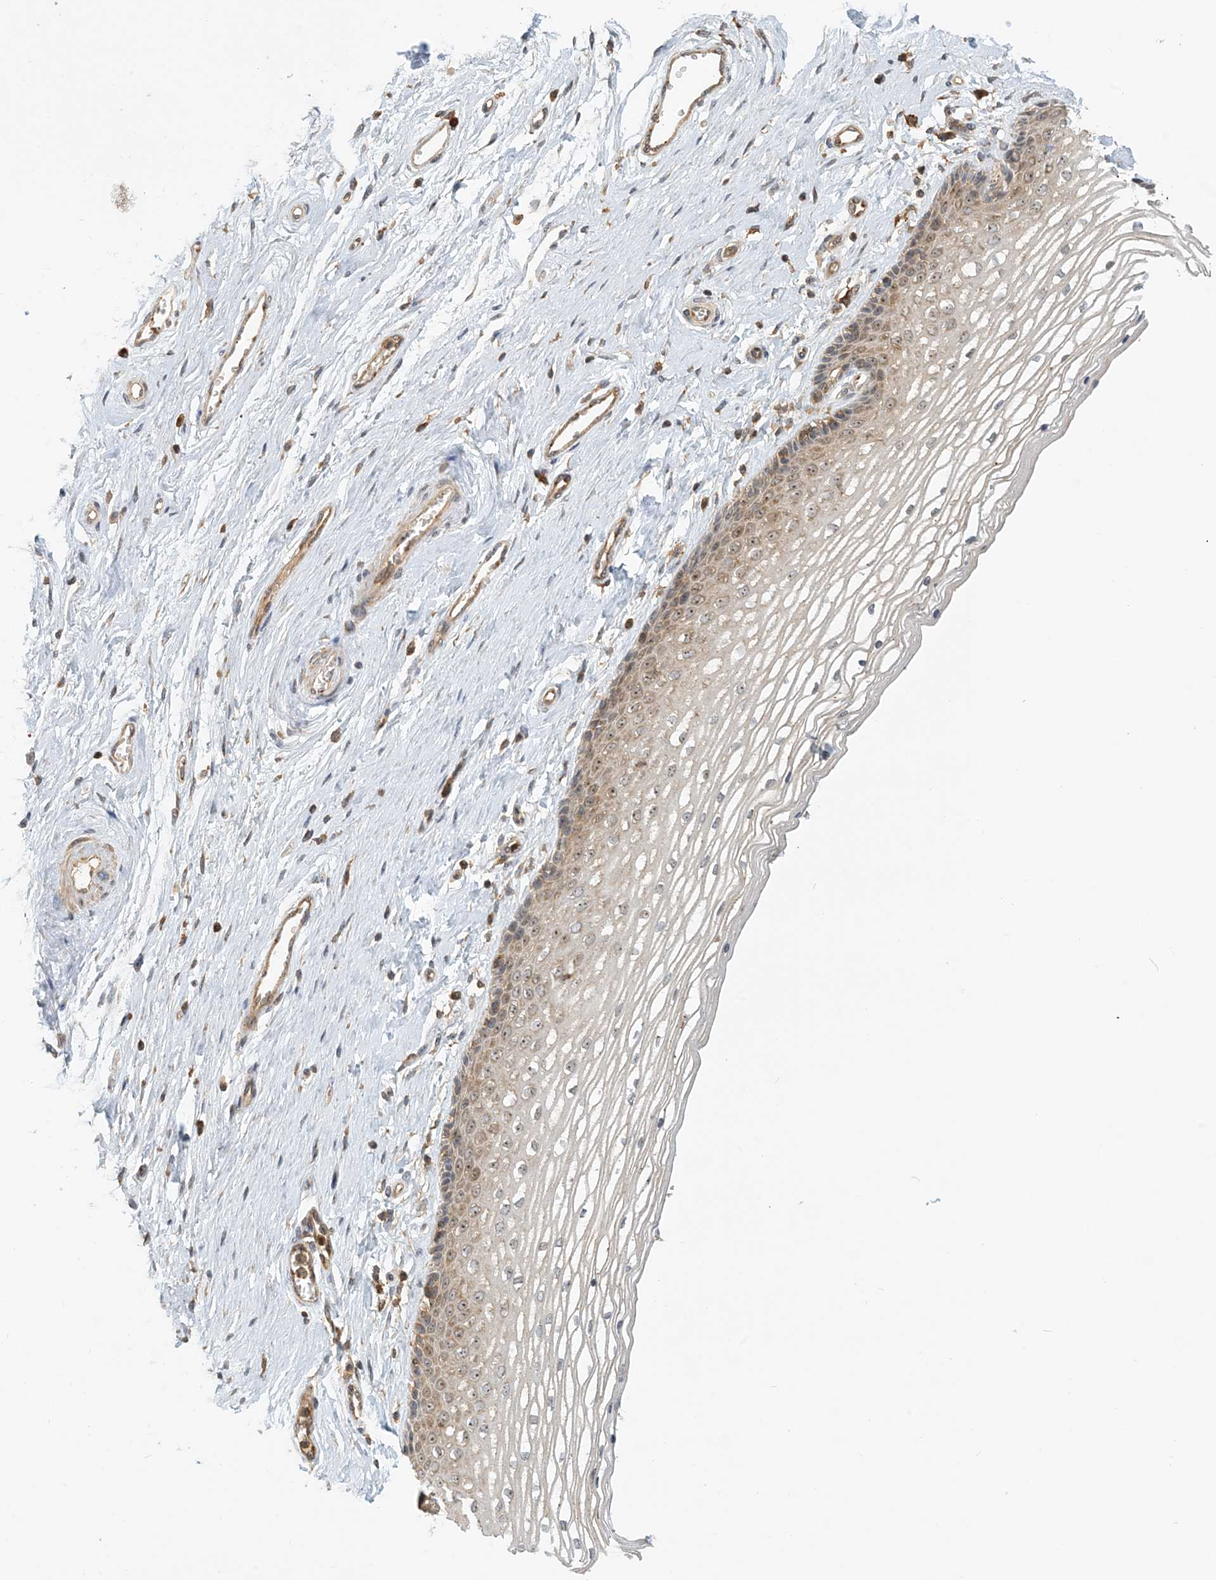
{"staining": {"intensity": "weak", "quantity": "25%-75%", "location": "cytoplasmic/membranous,nuclear"}, "tissue": "vagina", "cell_type": "Squamous epithelial cells", "image_type": "normal", "snomed": [{"axis": "morphology", "description": "Normal tissue, NOS"}, {"axis": "topography", "description": "Vagina"}], "caption": "IHC histopathology image of benign vagina stained for a protein (brown), which reveals low levels of weak cytoplasmic/membranous,nuclear staining in approximately 25%-75% of squamous epithelial cells.", "gene": "COLEC11", "patient": {"sex": "female", "age": 46}}